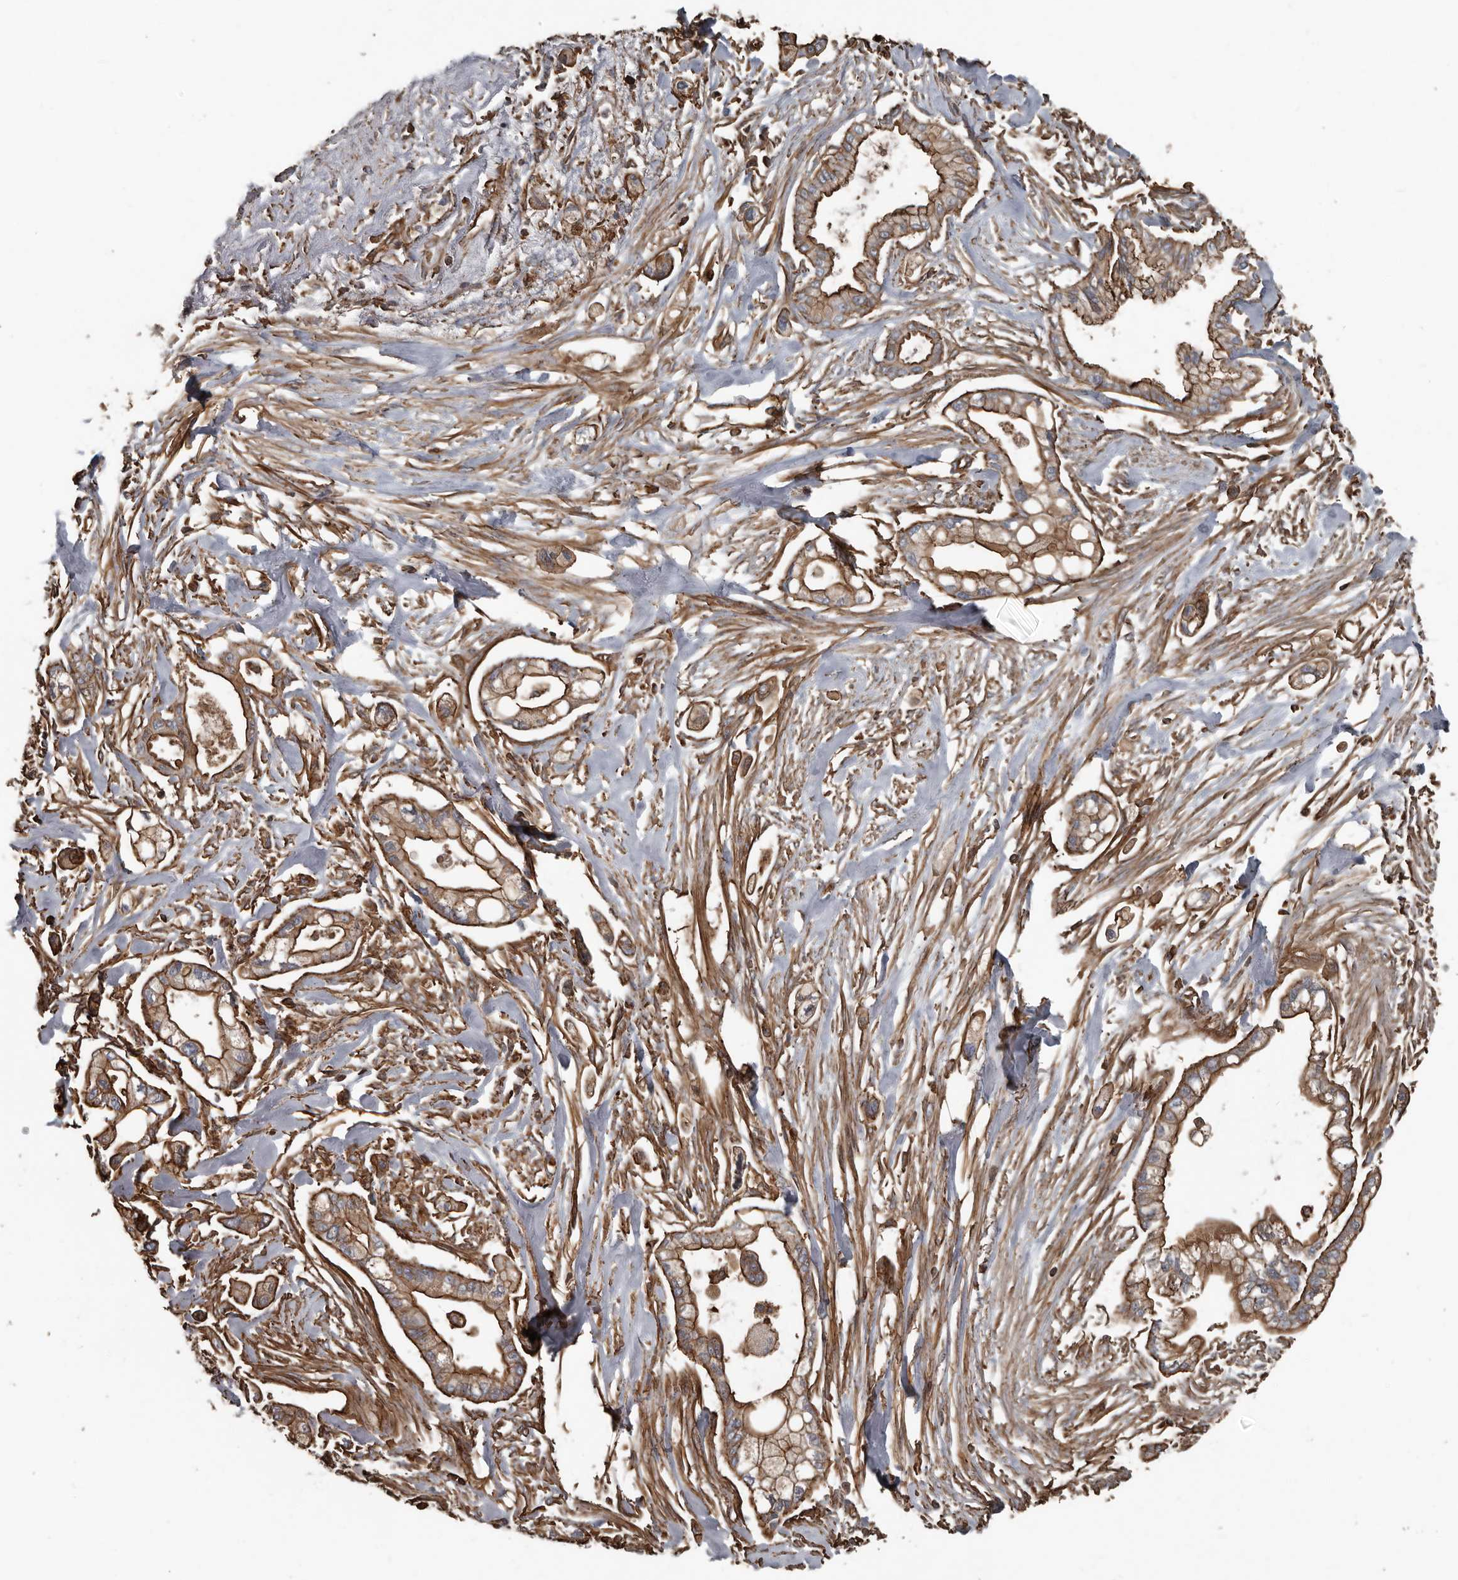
{"staining": {"intensity": "strong", "quantity": "25%-75%", "location": "cytoplasmic/membranous"}, "tissue": "pancreatic cancer", "cell_type": "Tumor cells", "image_type": "cancer", "snomed": [{"axis": "morphology", "description": "Adenocarcinoma, NOS"}, {"axis": "topography", "description": "Pancreas"}], "caption": "A histopathology image of human pancreatic cancer stained for a protein displays strong cytoplasmic/membranous brown staining in tumor cells. (Stains: DAB in brown, nuclei in blue, Microscopy: brightfield microscopy at high magnification).", "gene": "DENND6B", "patient": {"sex": "male", "age": 68}}